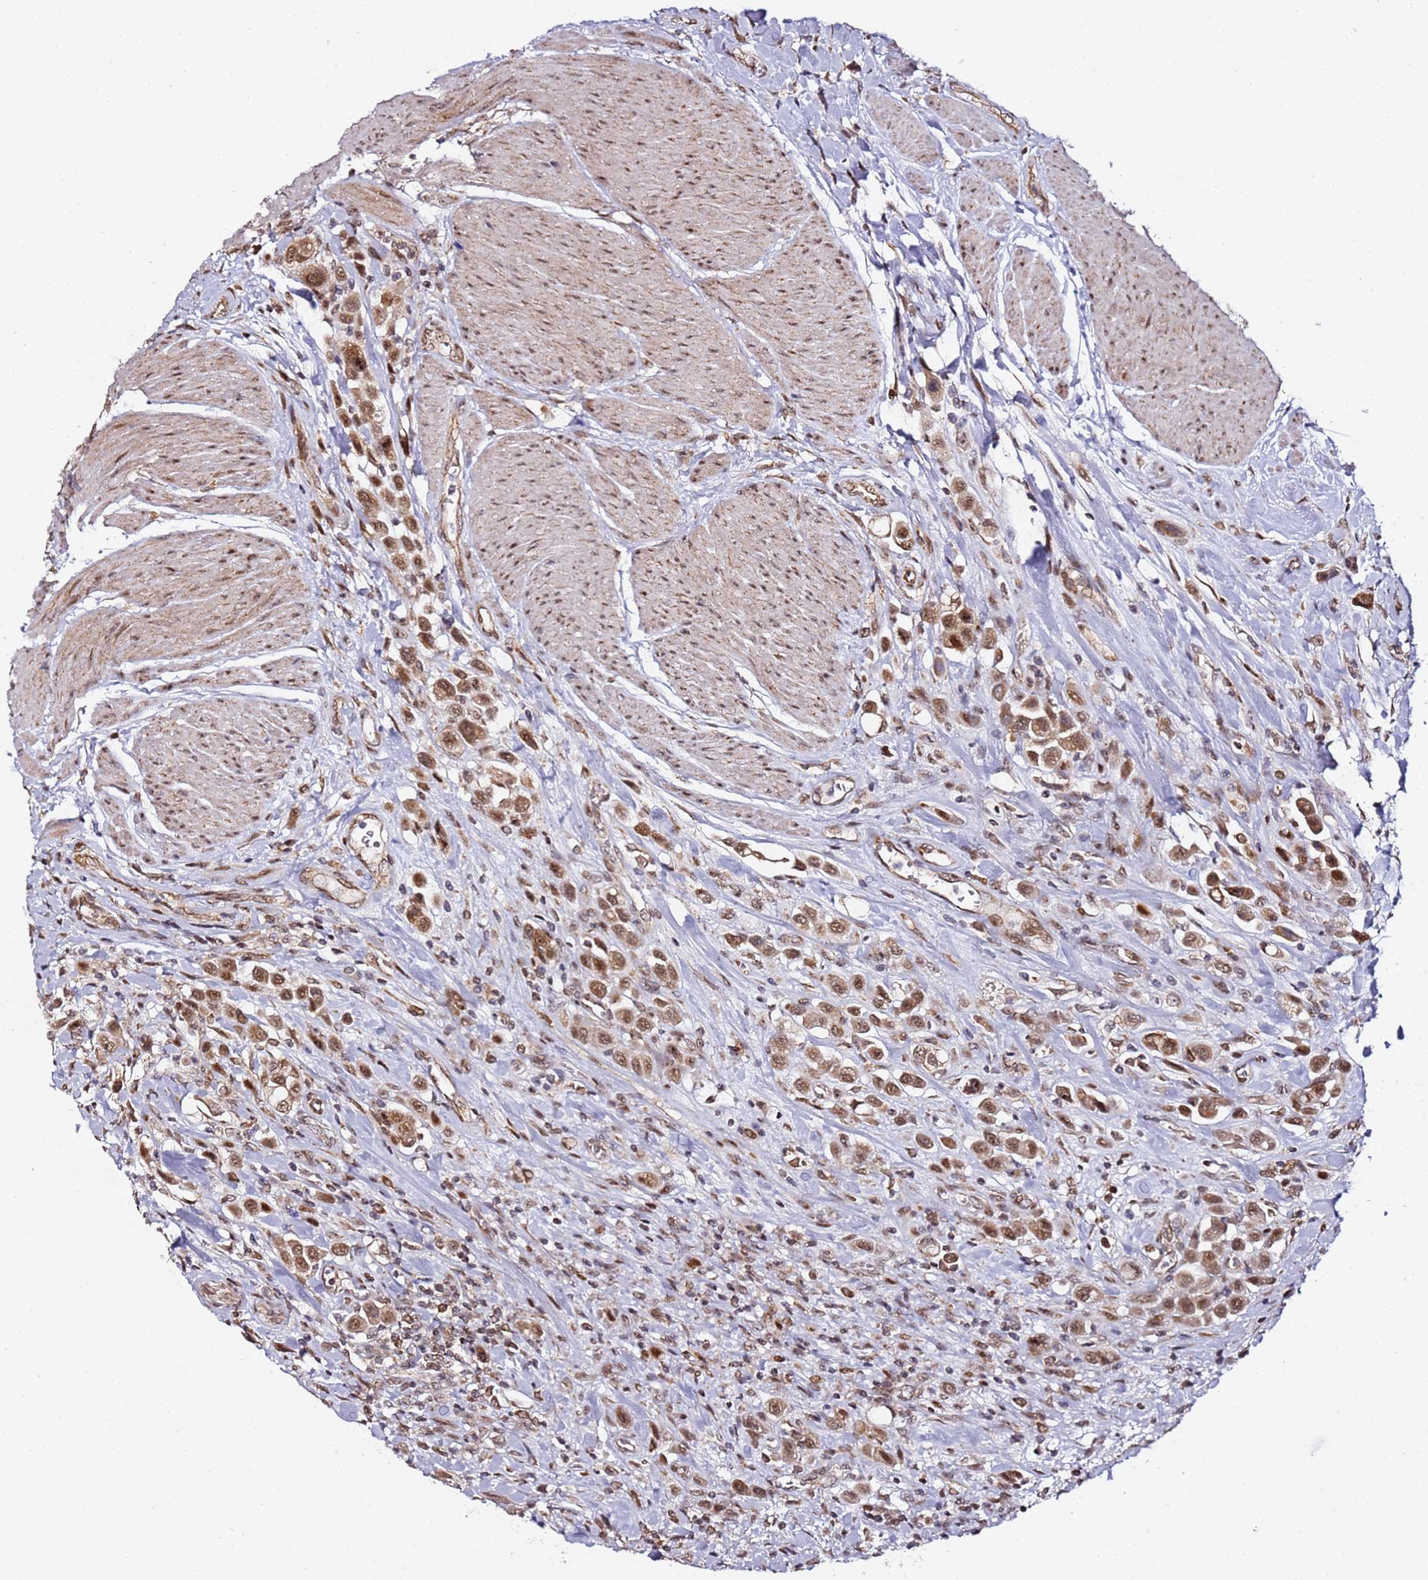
{"staining": {"intensity": "moderate", "quantity": ">75%", "location": "nuclear"}, "tissue": "urothelial cancer", "cell_type": "Tumor cells", "image_type": "cancer", "snomed": [{"axis": "morphology", "description": "Urothelial carcinoma, High grade"}, {"axis": "topography", "description": "Urinary bladder"}], "caption": "A photomicrograph showing moderate nuclear positivity in about >75% of tumor cells in high-grade urothelial carcinoma, as visualized by brown immunohistochemical staining.", "gene": "TP53AIP1", "patient": {"sex": "male", "age": 50}}